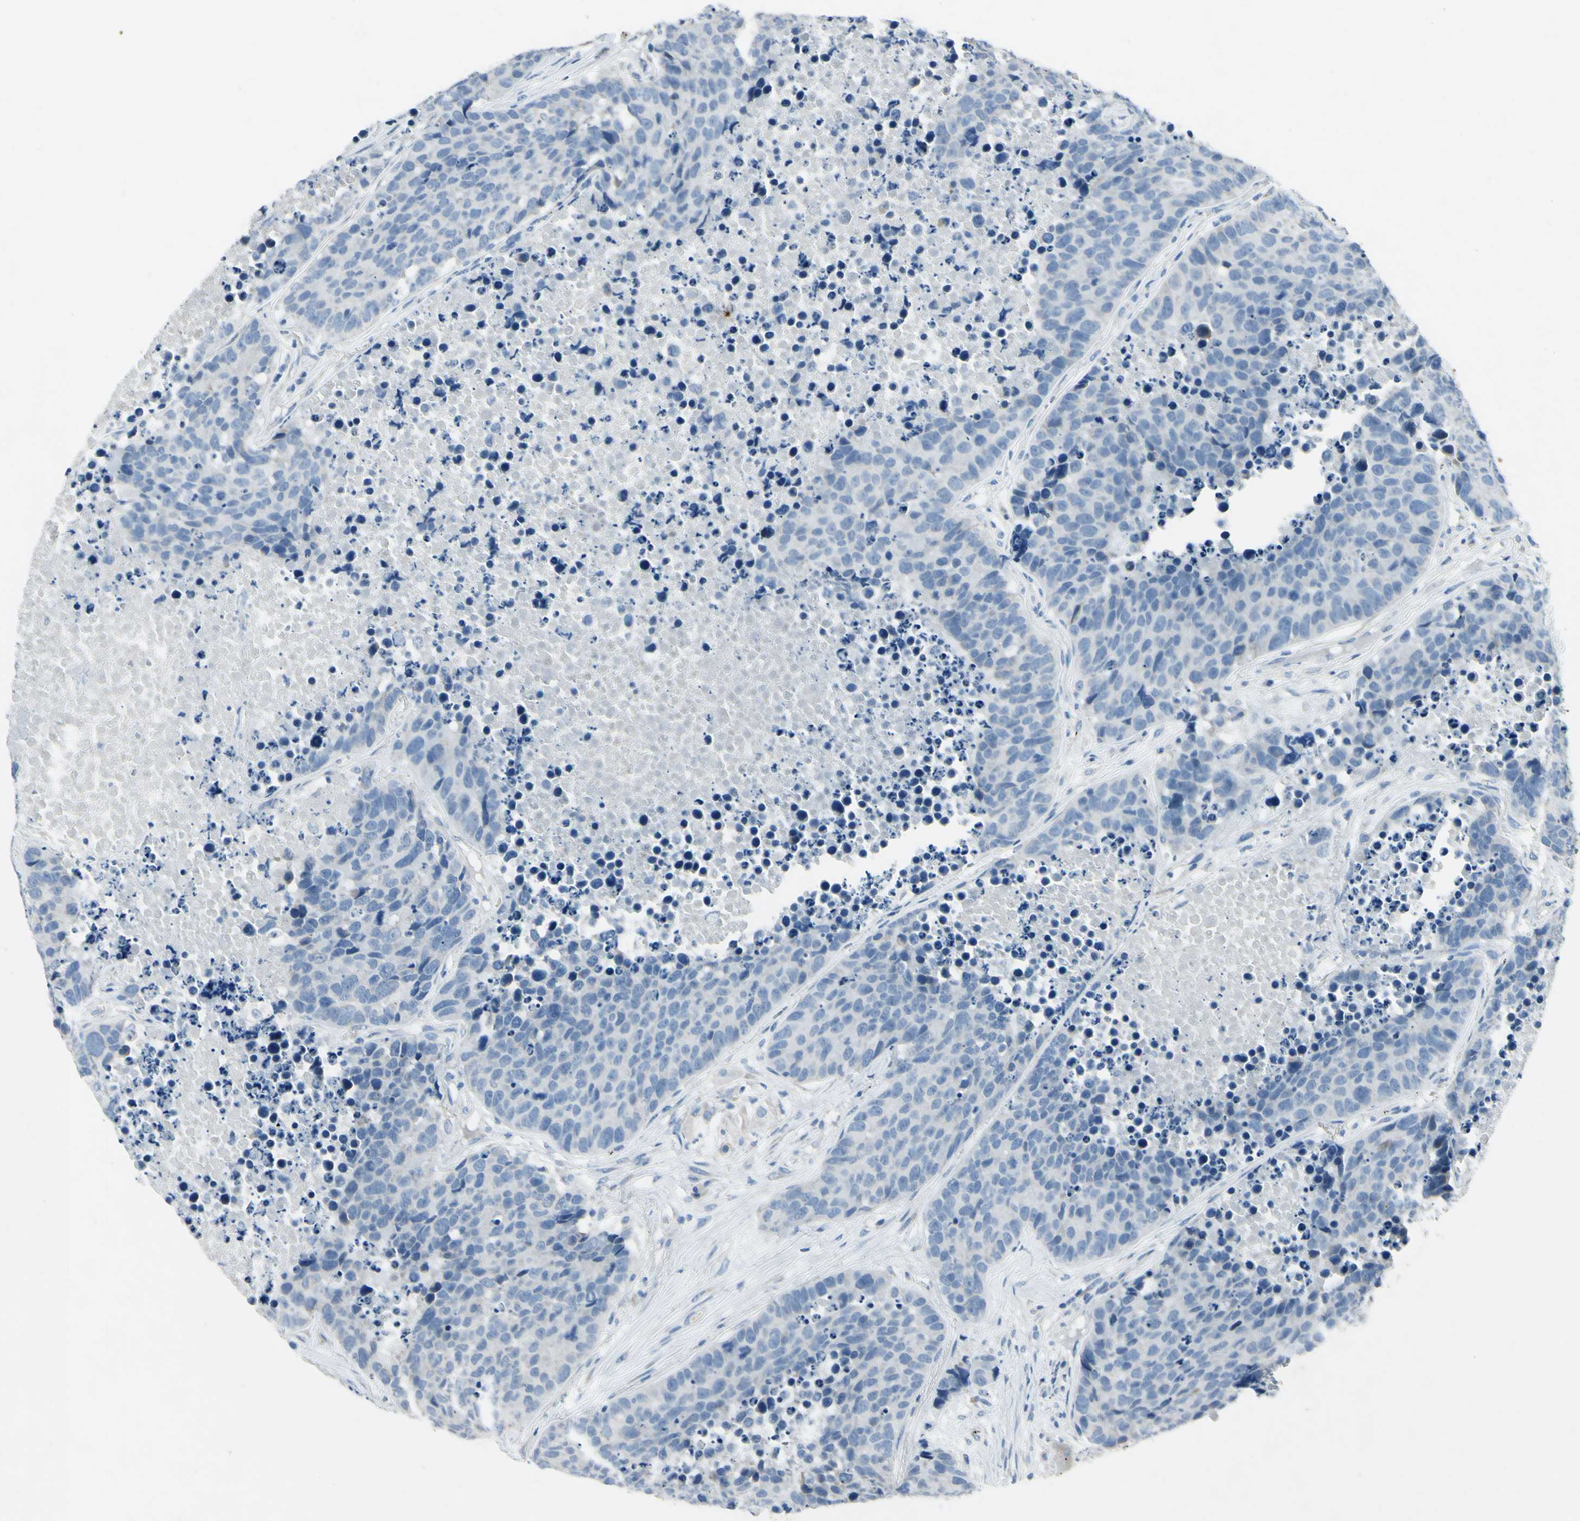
{"staining": {"intensity": "negative", "quantity": "none", "location": "none"}, "tissue": "carcinoid", "cell_type": "Tumor cells", "image_type": "cancer", "snomed": [{"axis": "morphology", "description": "Carcinoid, malignant, NOS"}, {"axis": "topography", "description": "Lung"}], "caption": "A high-resolution image shows immunohistochemistry staining of carcinoid (malignant), which reveals no significant staining in tumor cells.", "gene": "SNAP91", "patient": {"sex": "male", "age": 60}}